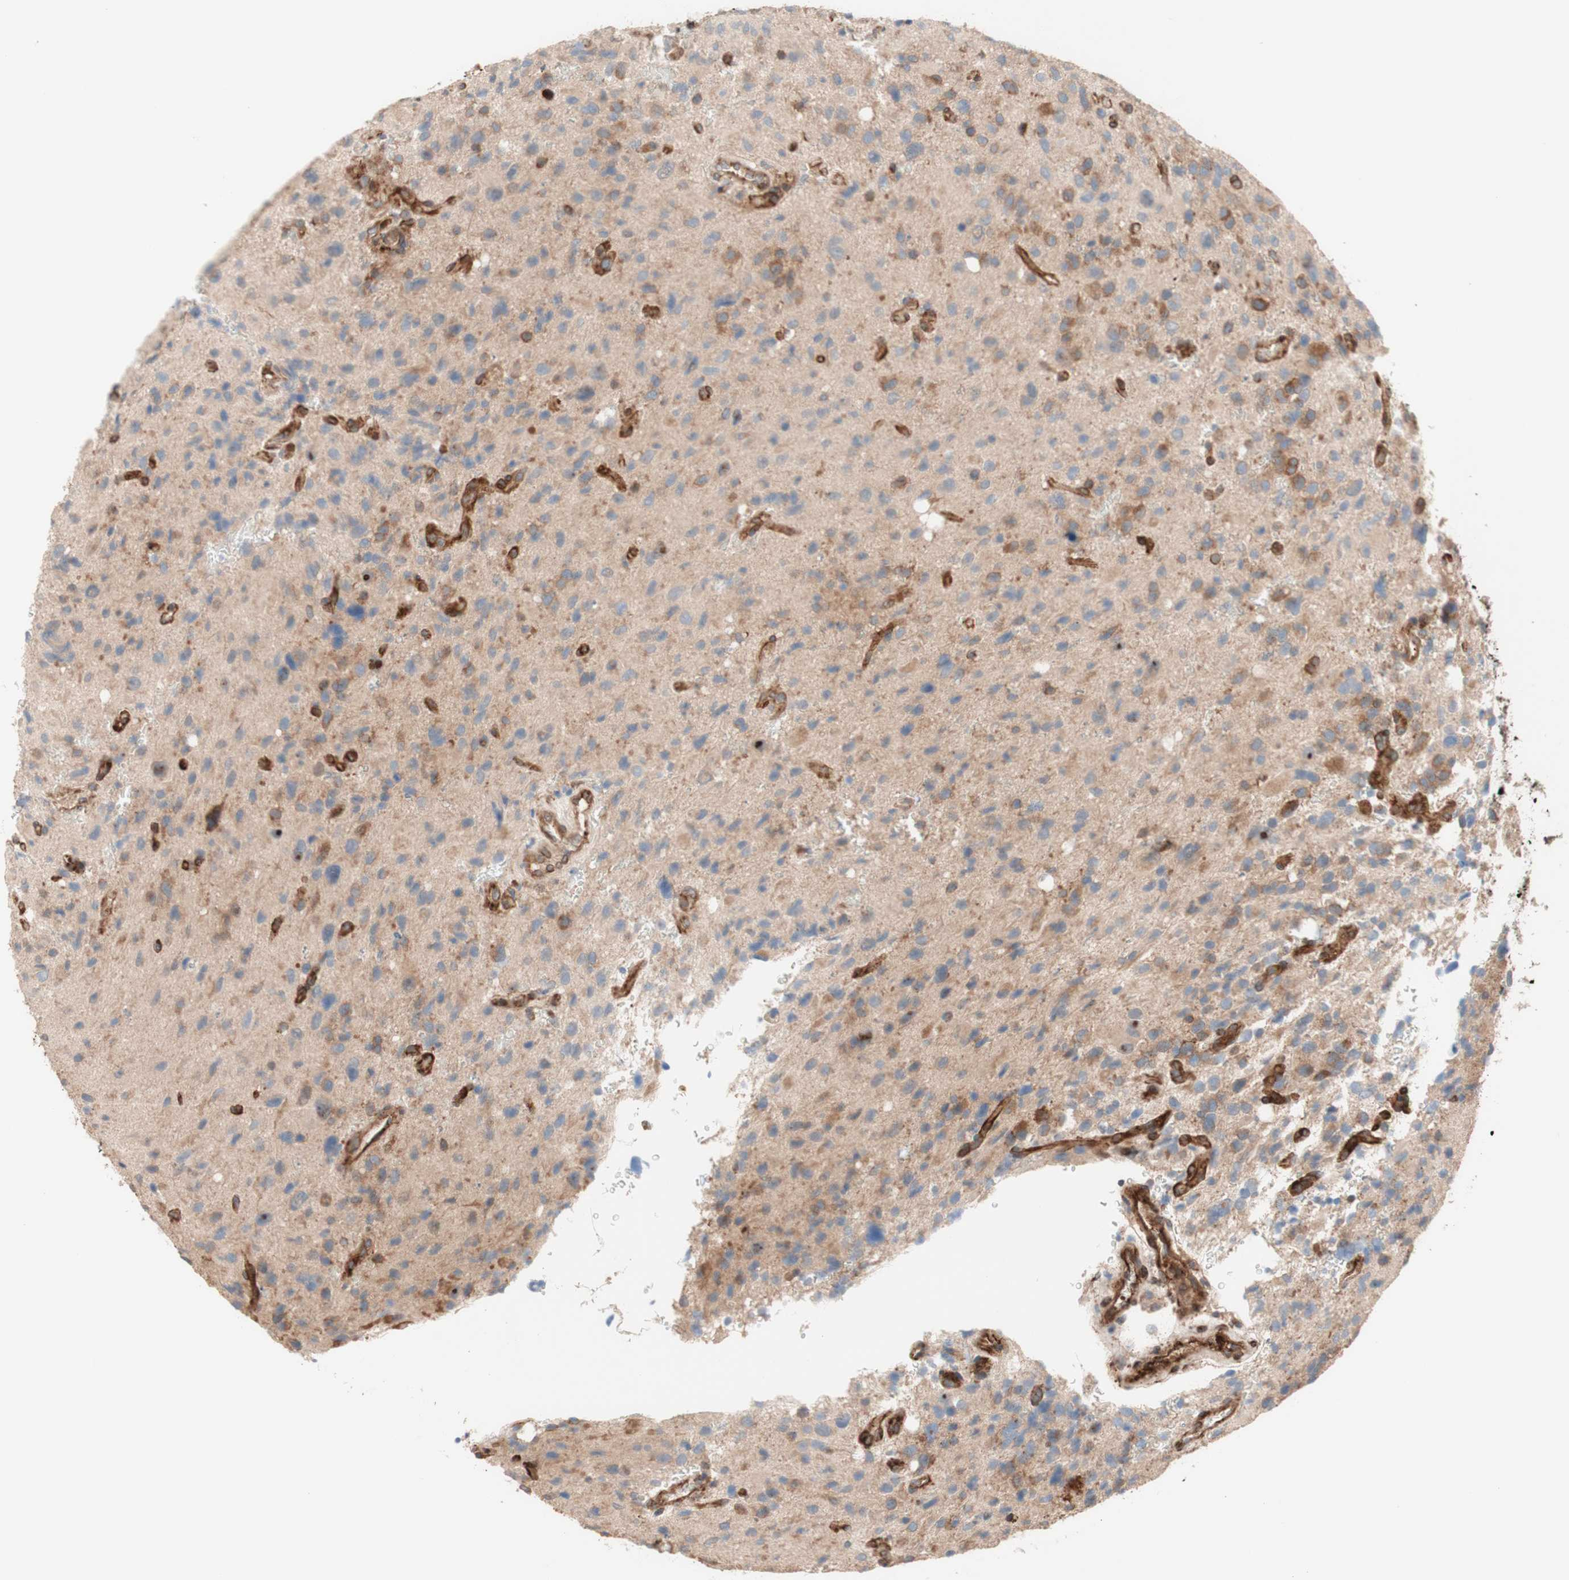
{"staining": {"intensity": "weak", "quantity": ">75%", "location": "cytoplasmic/membranous"}, "tissue": "glioma", "cell_type": "Tumor cells", "image_type": "cancer", "snomed": [{"axis": "morphology", "description": "Glioma, malignant, High grade"}, {"axis": "topography", "description": "Brain"}], "caption": "This is an image of immunohistochemistry staining of malignant glioma (high-grade), which shows weak positivity in the cytoplasmic/membranous of tumor cells.", "gene": "CCN4", "patient": {"sex": "male", "age": 48}}